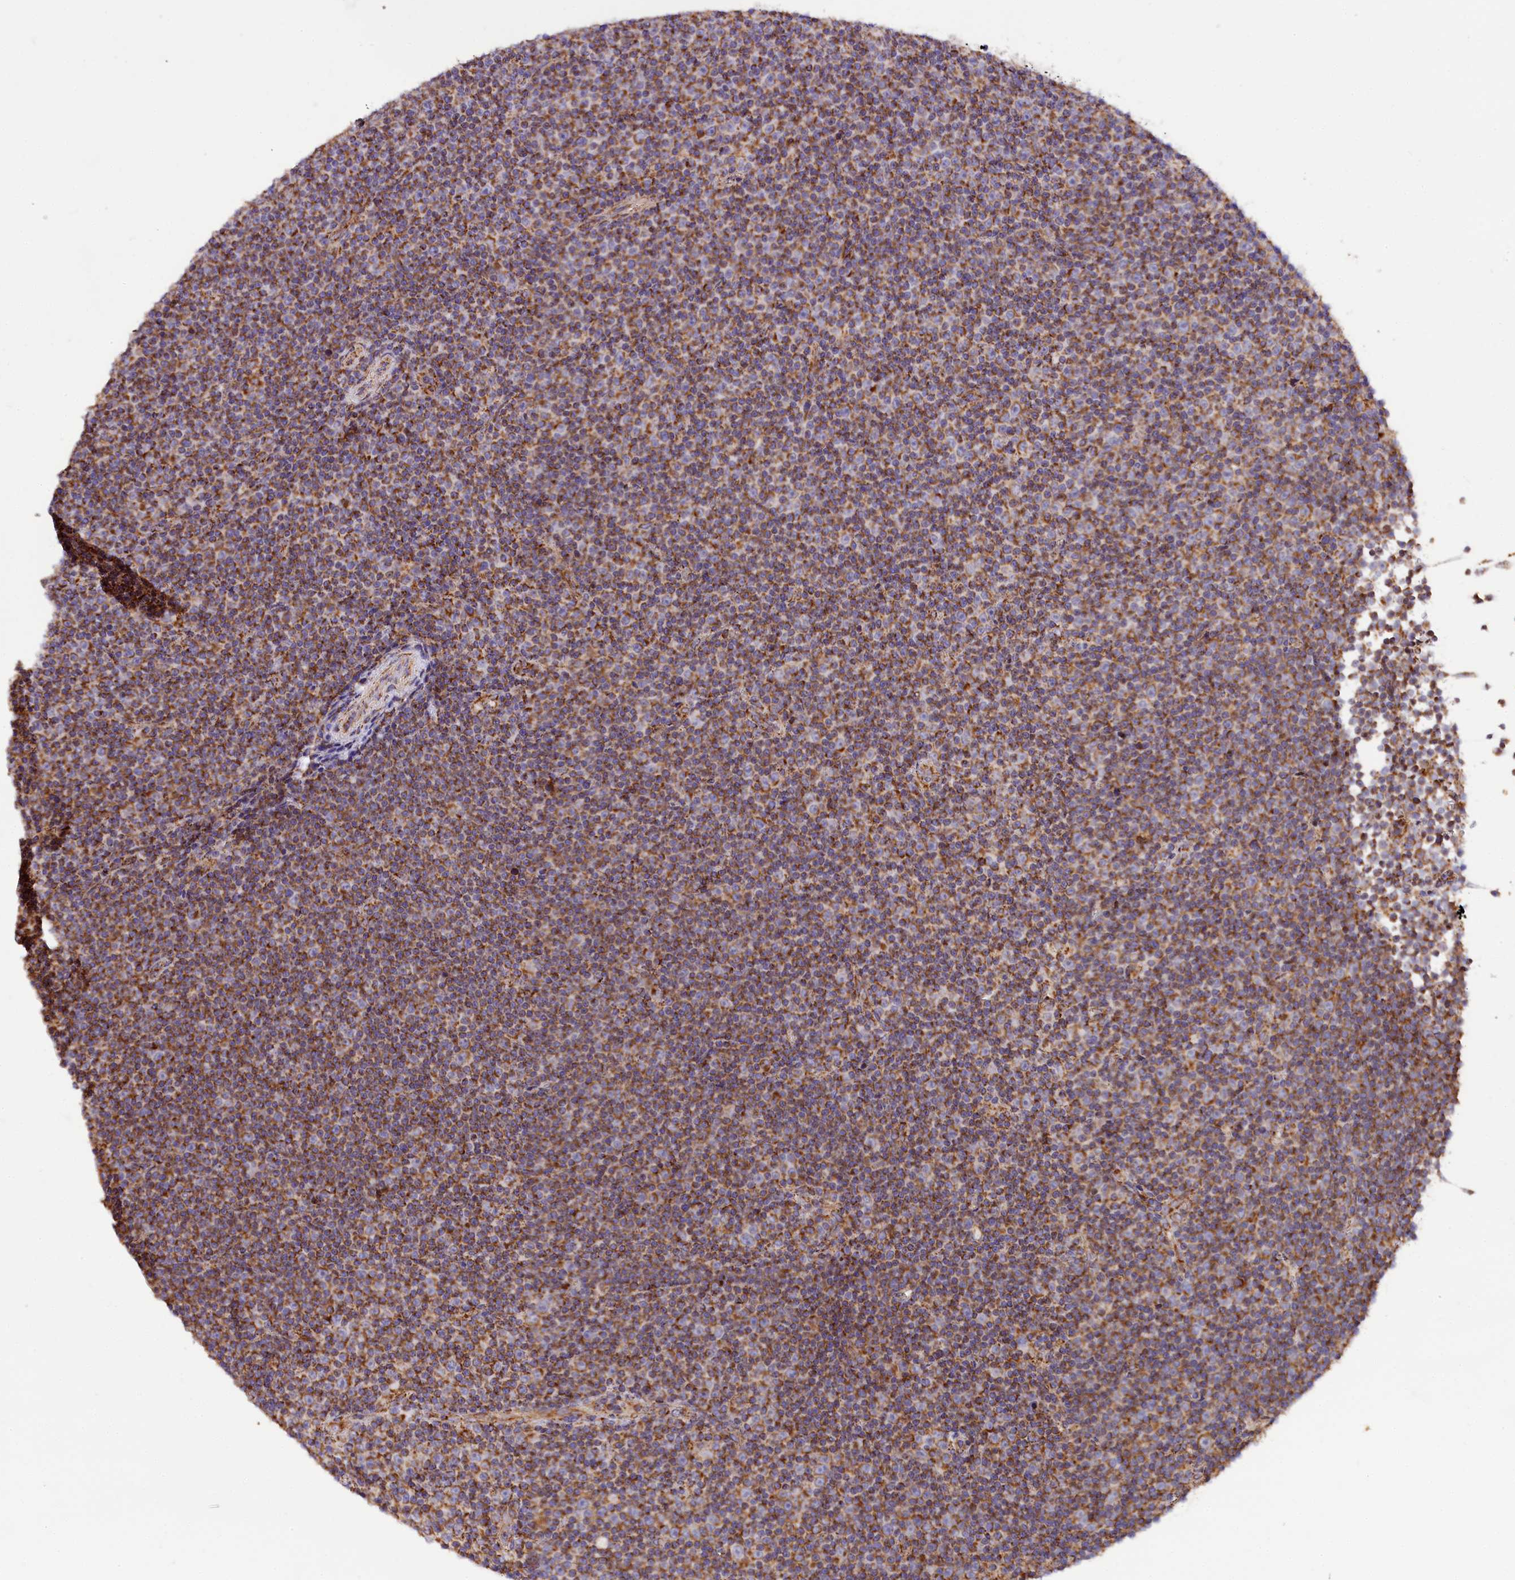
{"staining": {"intensity": "moderate", "quantity": ">75%", "location": "cytoplasmic/membranous"}, "tissue": "lymphoma", "cell_type": "Tumor cells", "image_type": "cancer", "snomed": [{"axis": "morphology", "description": "Malignant lymphoma, non-Hodgkin's type, Low grade"}, {"axis": "topography", "description": "Lymph node"}], "caption": "The image exhibits immunohistochemical staining of low-grade malignant lymphoma, non-Hodgkin's type. There is moderate cytoplasmic/membranous positivity is present in approximately >75% of tumor cells.", "gene": "NDUFA8", "patient": {"sex": "female", "age": 67}}